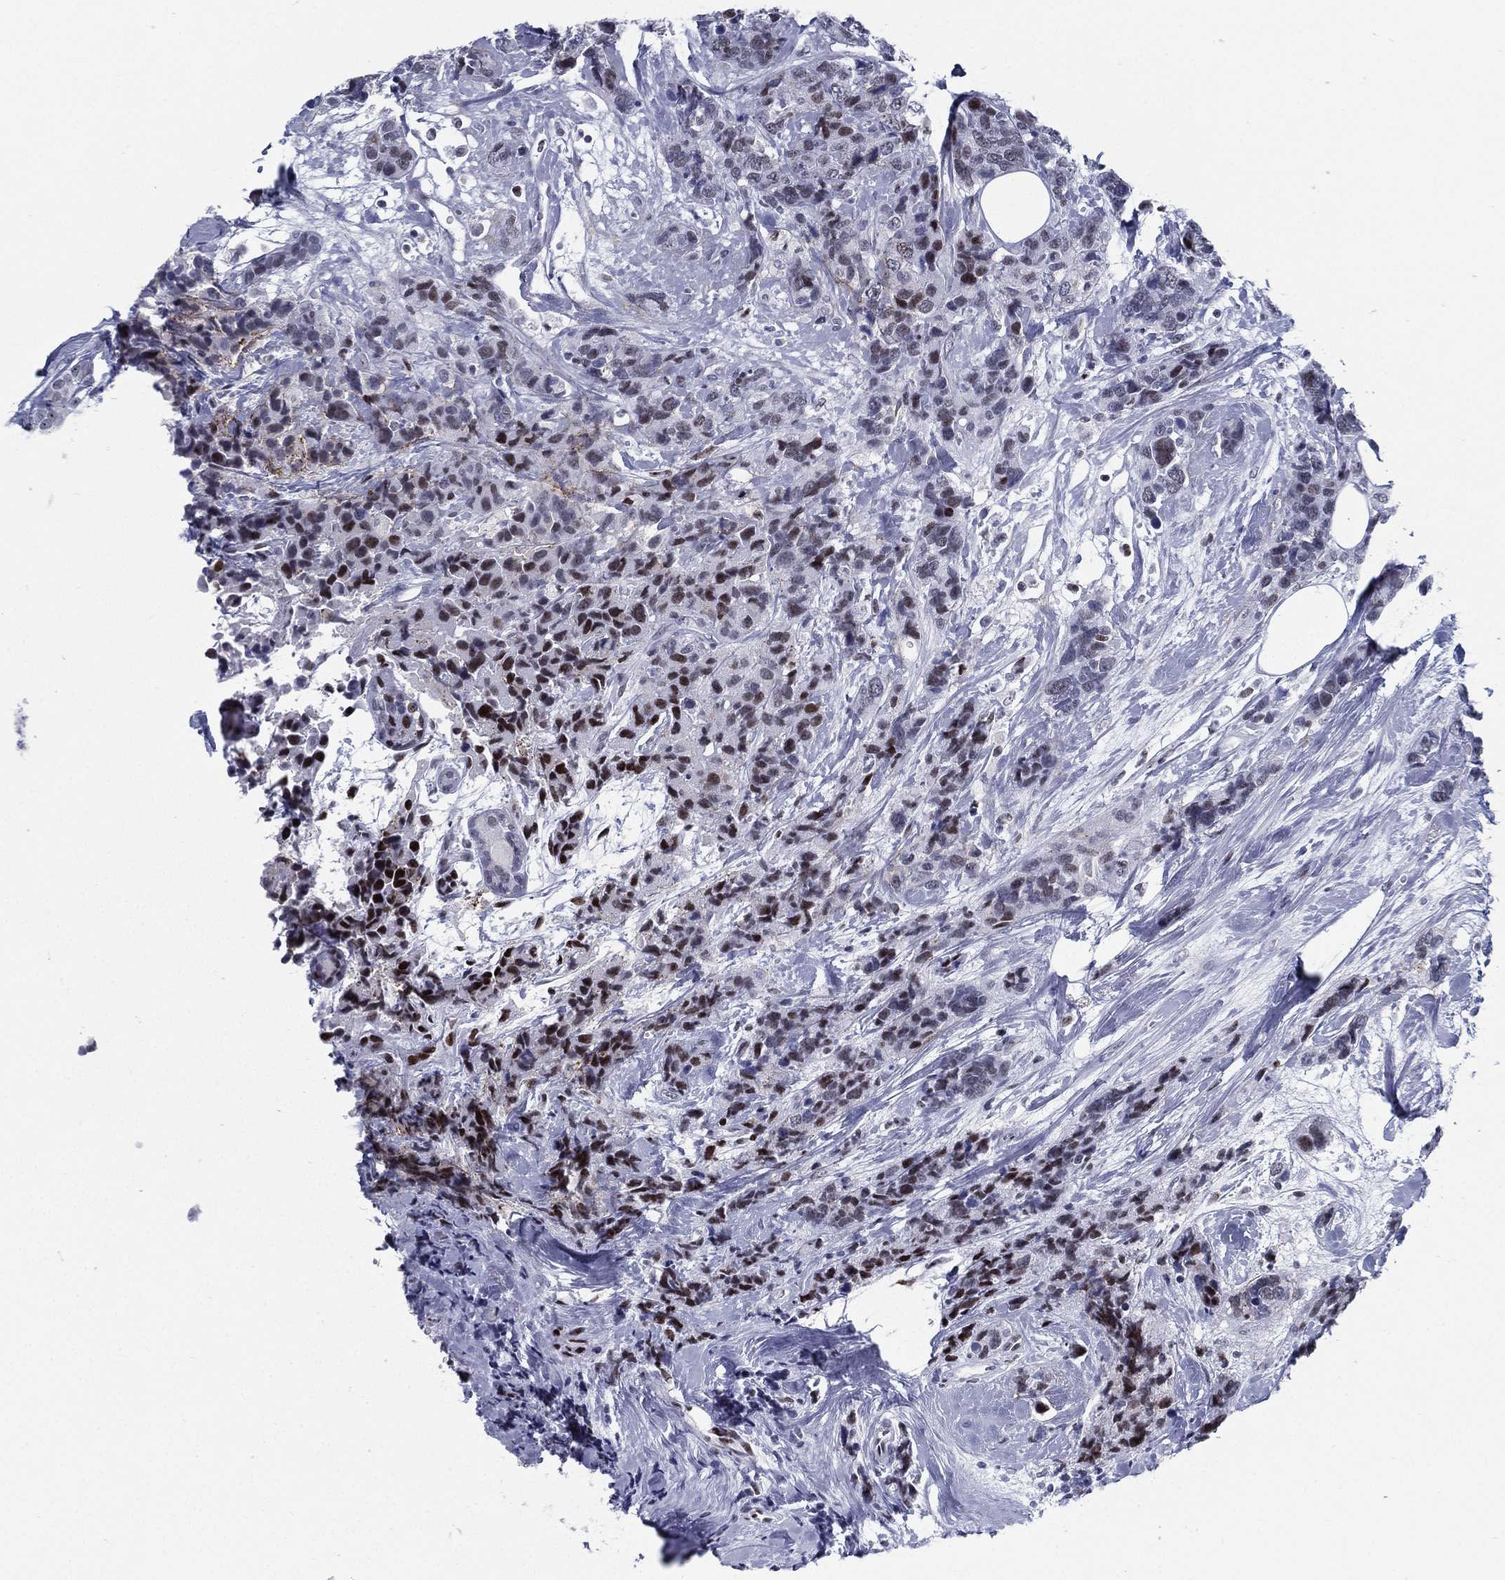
{"staining": {"intensity": "strong", "quantity": "<25%", "location": "nuclear"}, "tissue": "breast cancer", "cell_type": "Tumor cells", "image_type": "cancer", "snomed": [{"axis": "morphology", "description": "Lobular carcinoma"}, {"axis": "topography", "description": "Breast"}], "caption": "Approximately <25% of tumor cells in human breast lobular carcinoma demonstrate strong nuclear protein positivity as visualized by brown immunohistochemical staining.", "gene": "CYB561D2", "patient": {"sex": "female", "age": 59}}